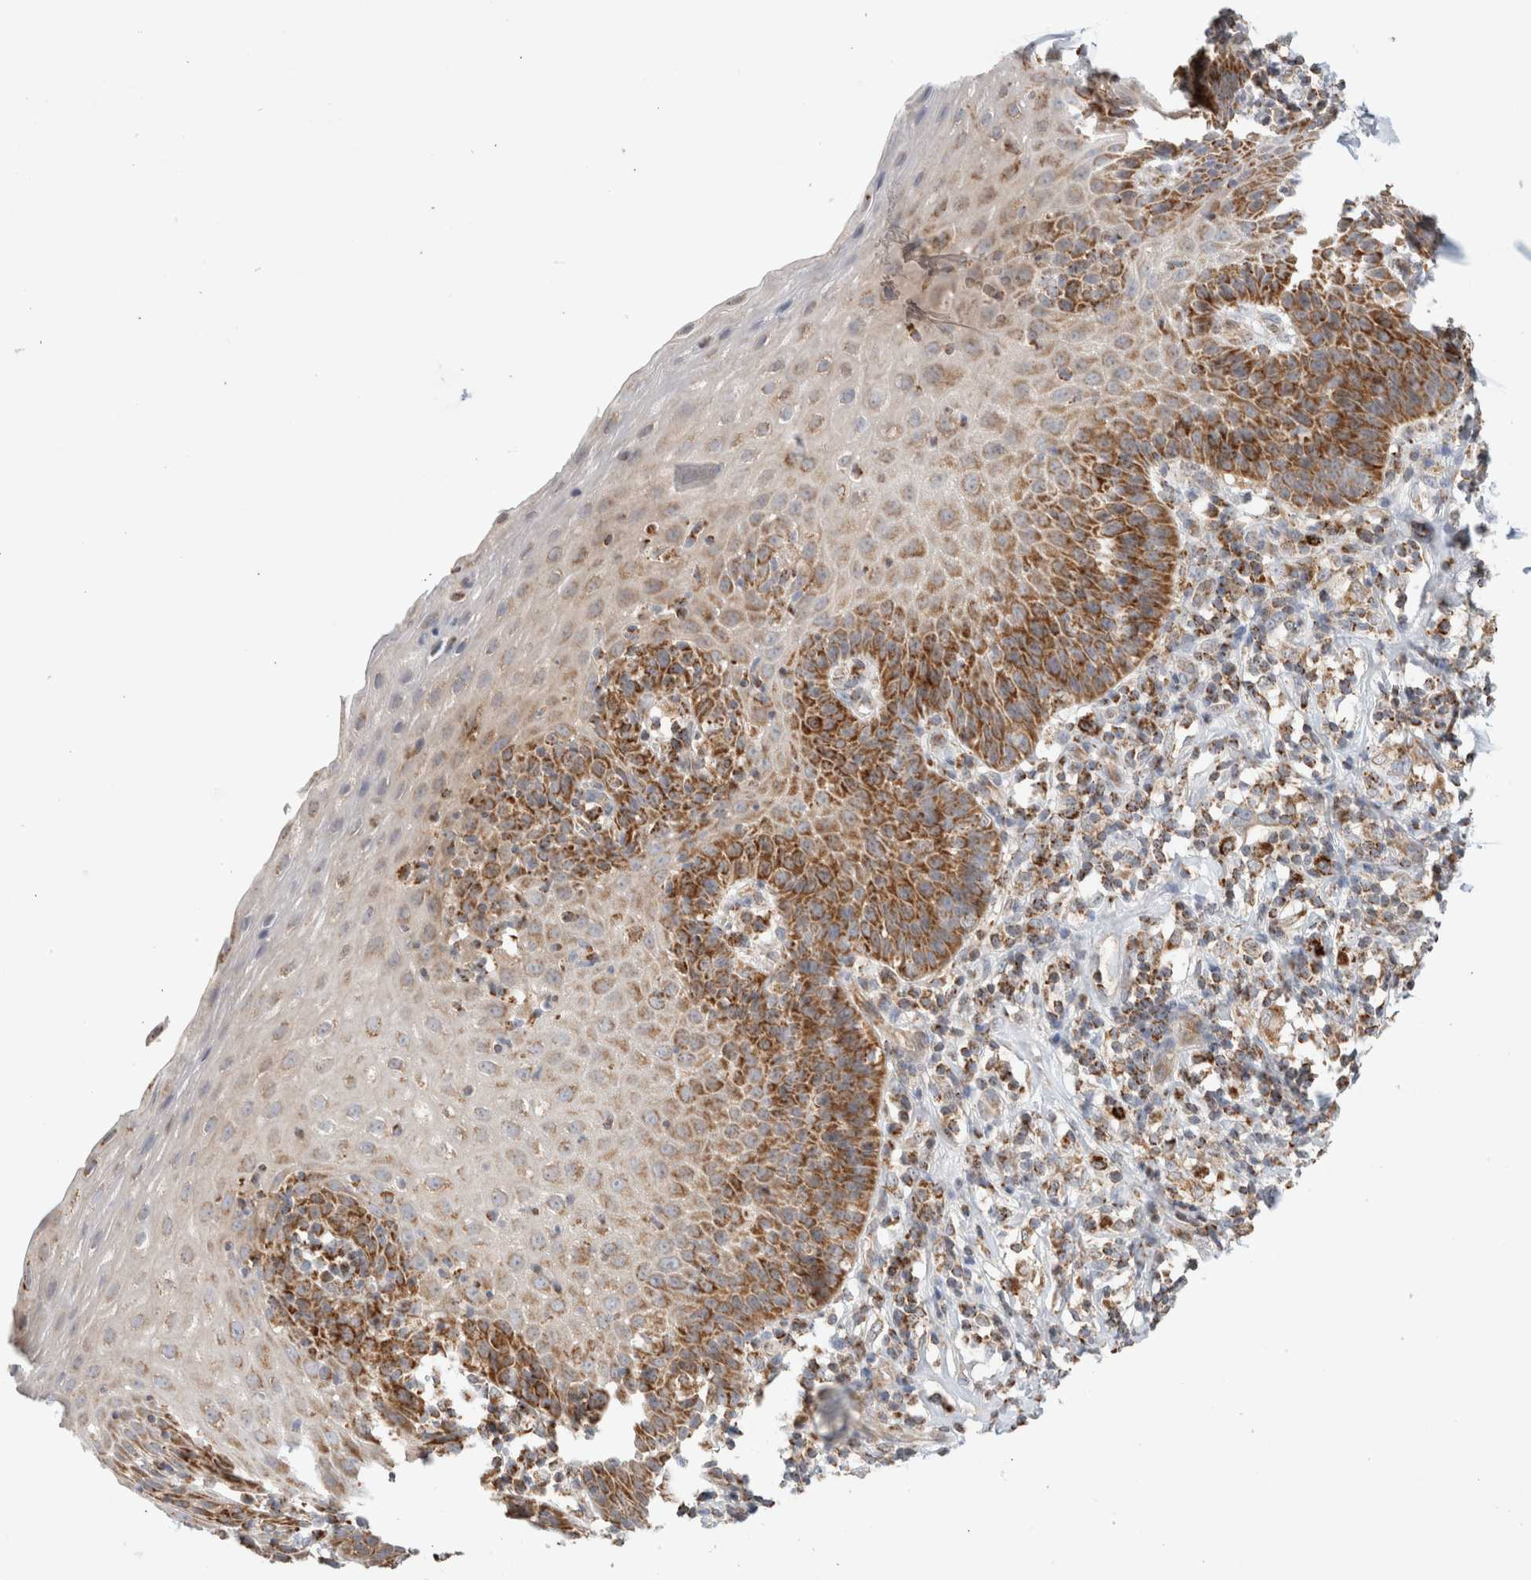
{"staining": {"intensity": "moderate", "quantity": "25%-75%", "location": "cytoplasmic/membranous"}, "tissue": "esophagus", "cell_type": "Squamous epithelial cells", "image_type": "normal", "snomed": [{"axis": "morphology", "description": "Normal tissue, NOS"}, {"axis": "topography", "description": "Esophagus"}], "caption": "Immunohistochemistry of unremarkable human esophagus reveals medium levels of moderate cytoplasmic/membranous expression in about 25%-75% of squamous epithelial cells.", "gene": "MRM3", "patient": {"sex": "female", "age": 61}}